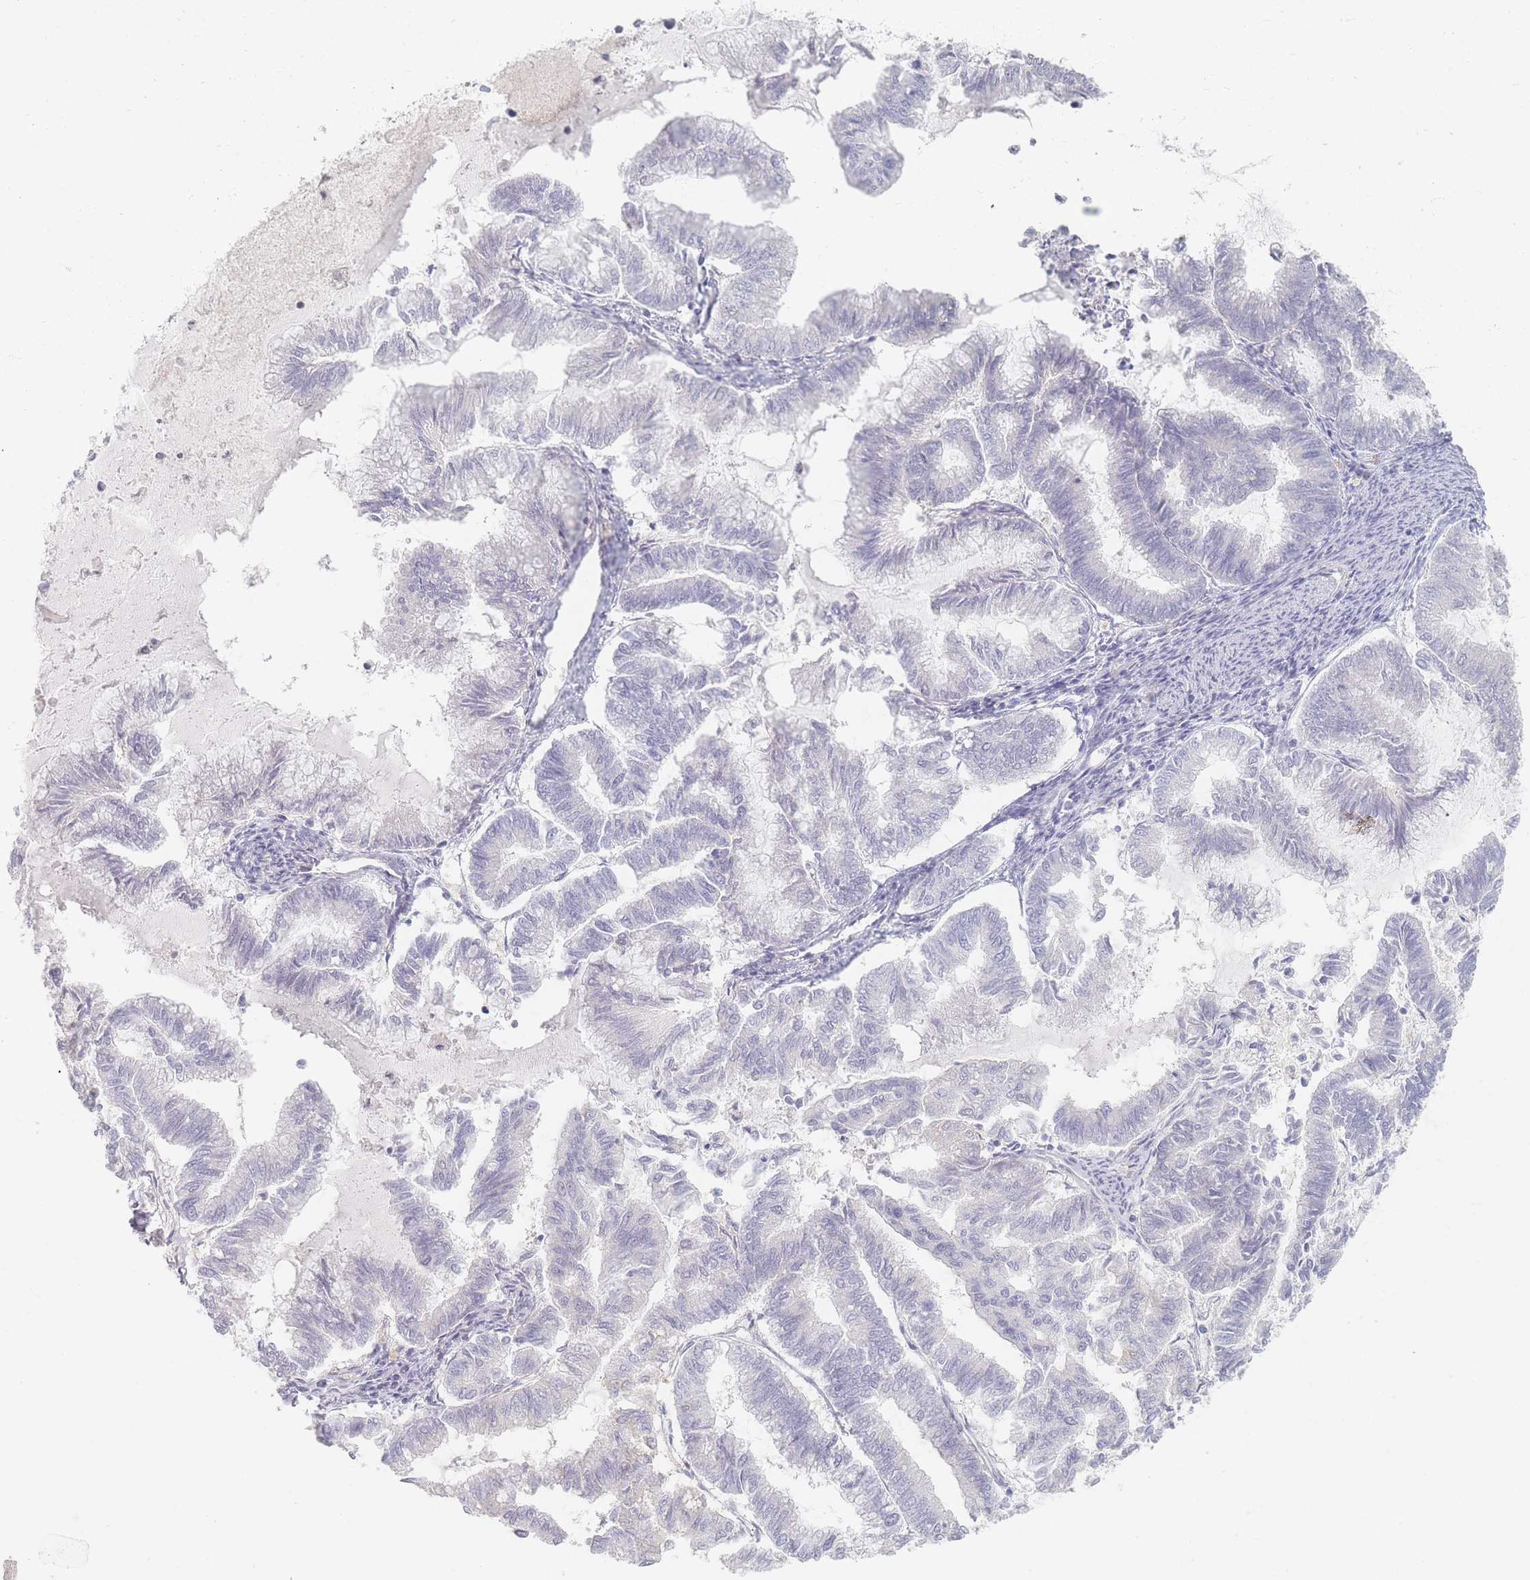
{"staining": {"intensity": "negative", "quantity": "none", "location": "none"}, "tissue": "endometrial cancer", "cell_type": "Tumor cells", "image_type": "cancer", "snomed": [{"axis": "morphology", "description": "Adenocarcinoma, NOS"}, {"axis": "topography", "description": "Endometrium"}], "caption": "IHC of endometrial adenocarcinoma exhibits no positivity in tumor cells.", "gene": "CD37", "patient": {"sex": "female", "age": 79}}